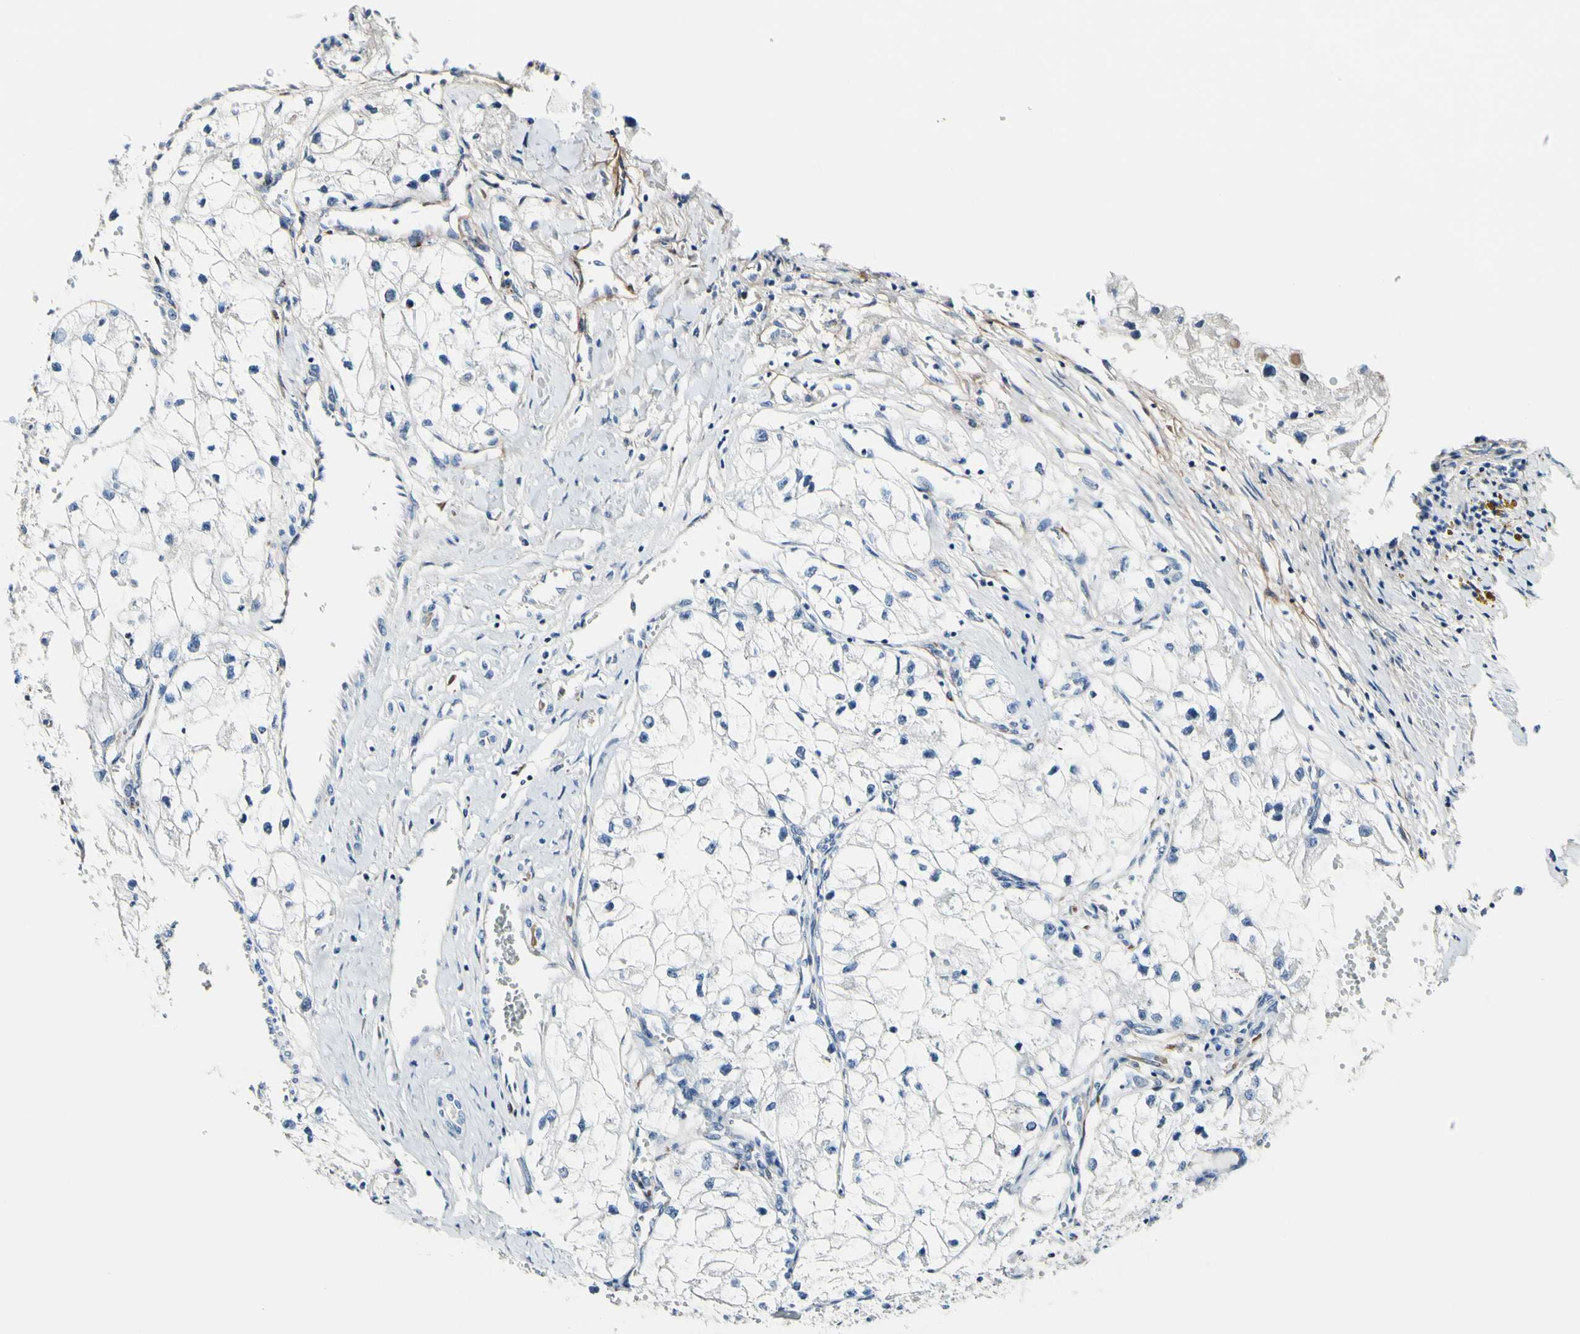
{"staining": {"intensity": "negative", "quantity": "none", "location": "none"}, "tissue": "renal cancer", "cell_type": "Tumor cells", "image_type": "cancer", "snomed": [{"axis": "morphology", "description": "Adenocarcinoma, NOS"}, {"axis": "topography", "description": "Kidney"}], "caption": "This is an IHC image of renal cancer. There is no expression in tumor cells.", "gene": "COL6A3", "patient": {"sex": "female", "age": 70}}